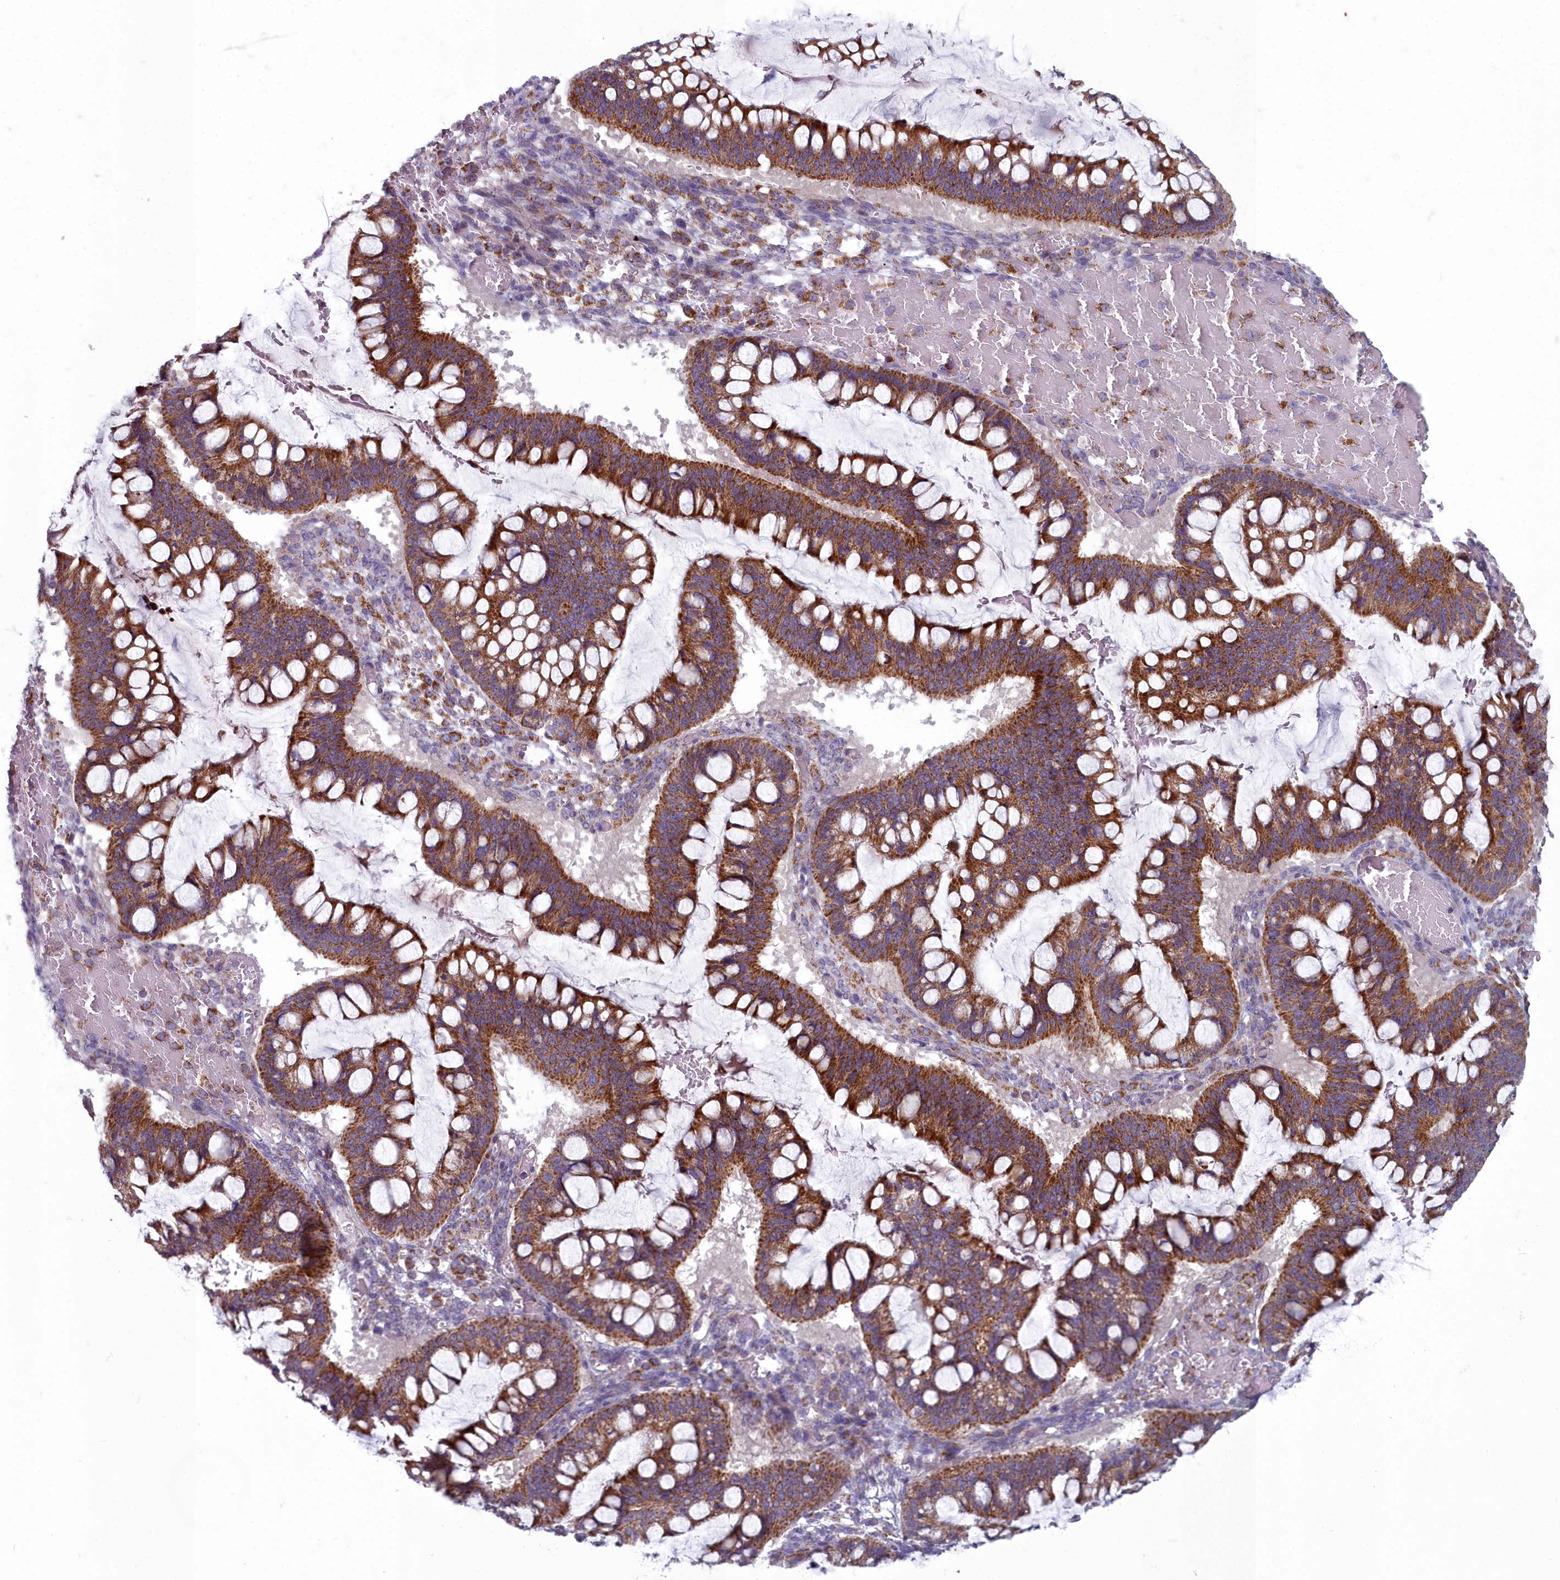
{"staining": {"intensity": "strong", "quantity": ">75%", "location": "cytoplasmic/membranous"}, "tissue": "ovarian cancer", "cell_type": "Tumor cells", "image_type": "cancer", "snomed": [{"axis": "morphology", "description": "Cystadenocarcinoma, mucinous, NOS"}, {"axis": "topography", "description": "Ovary"}], "caption": "Immunohistochemistry (IHC) (DAB (3,3'-diaminobenzidine)) staining of mucinous cystadenocarcinoma (ovarian) shows strong cytoplasmic/membranous protein expression in approximately >75% of tumor cells.", "gene": "INSYN2A", "patient": {"sex": "female", "age": 73}}